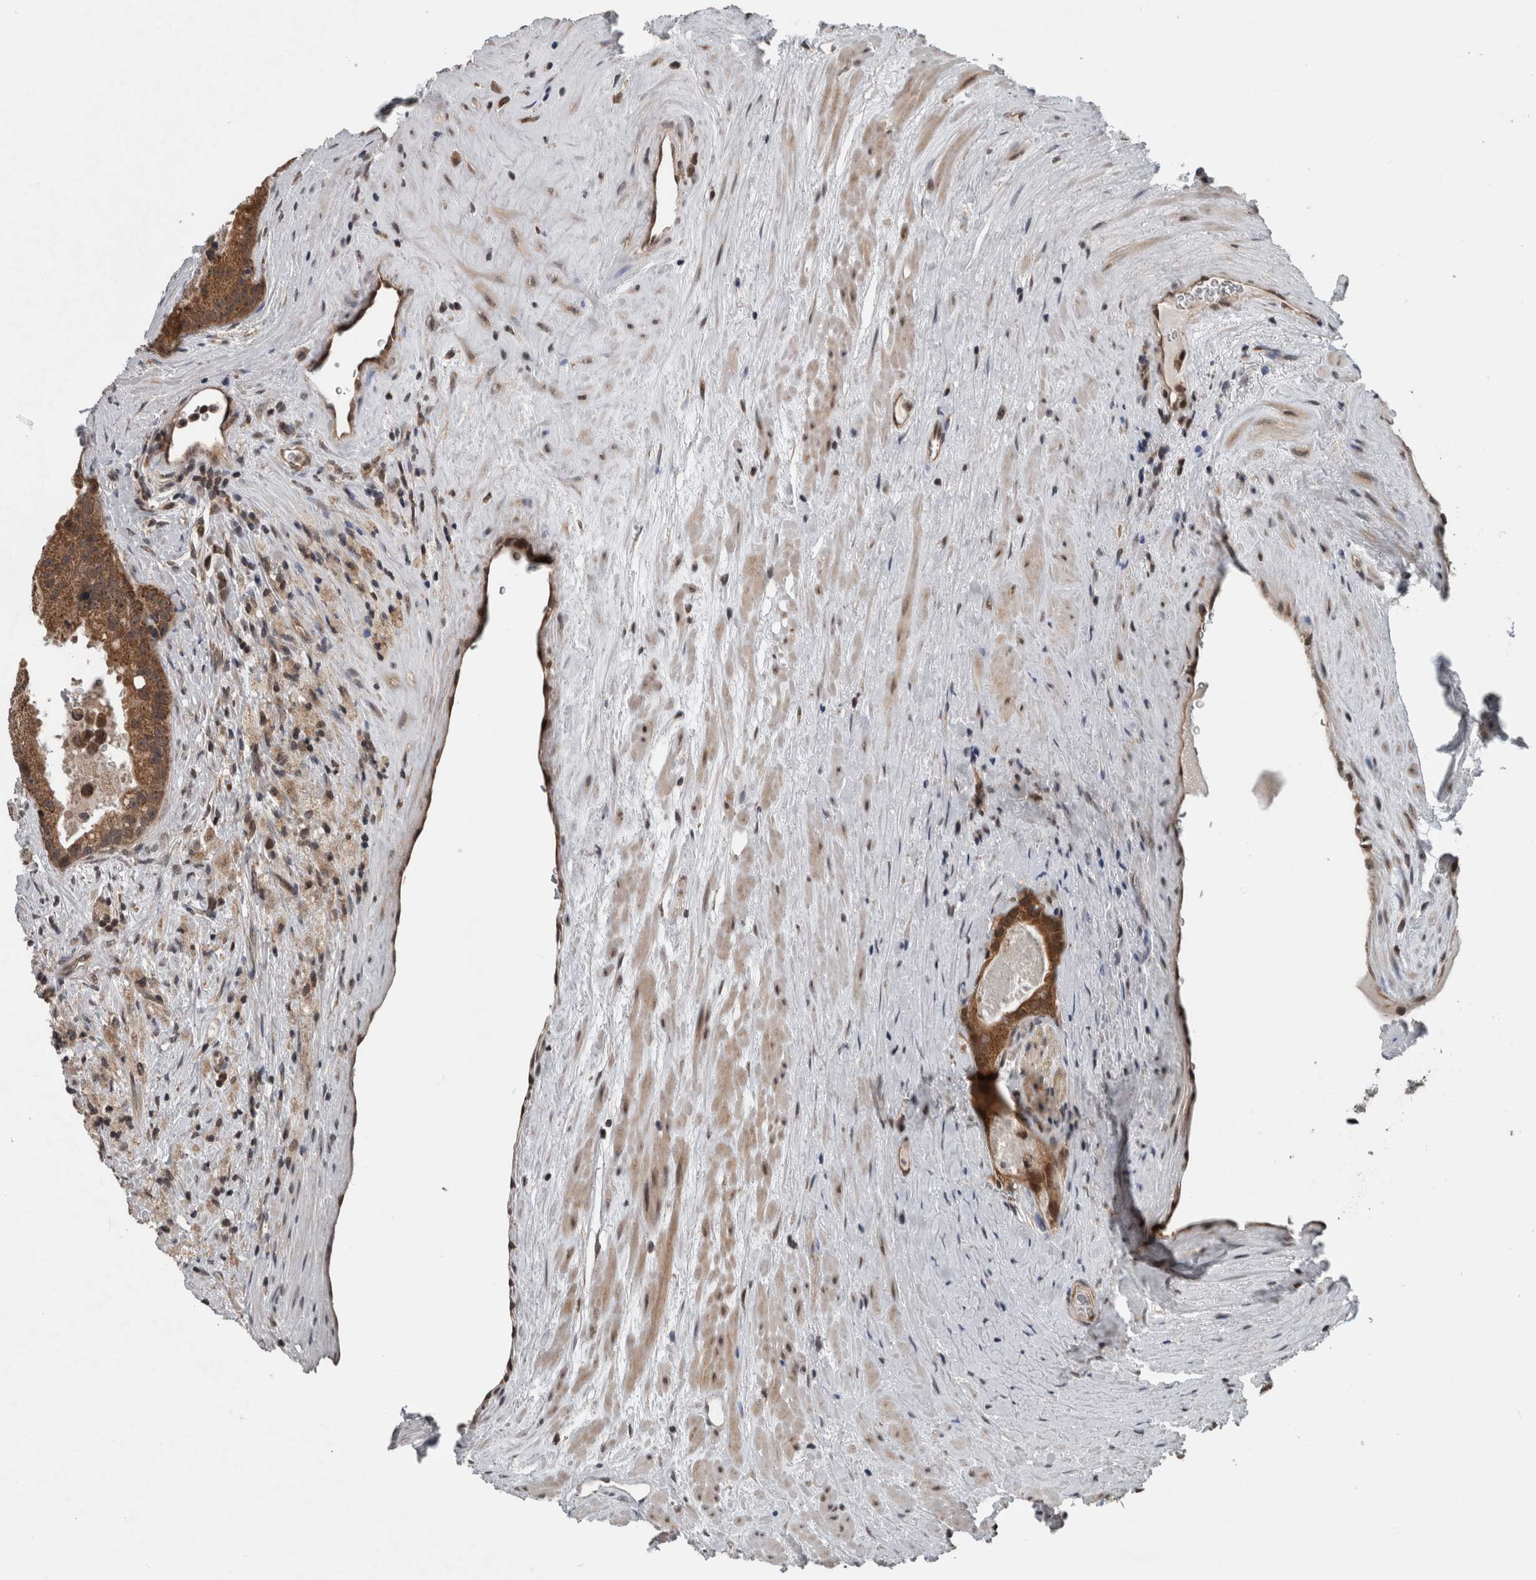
{"staining": {"intensity": "moderate", "quantity": ">75%", "location": "cytoplasmic/membranous"}, "tissue": "prostate cancer", "cell_type": "Tumor cells", "image_type": "cancer", "snomed": [{"axis": "morphology", "description": "Adenocarcinoma, High grade"}, {"axis": "topography", "description": "Prostate"}], "caption": "Immunohistochemical staining of prostate cancer (adenocarcinoma (high-grade)) shows medium levels of moderate cytoplasmic/membranous protein expression in about >75% of tumor cells.", "gene": "ENY2", "patient": {"sex": "male", "age": 70}}